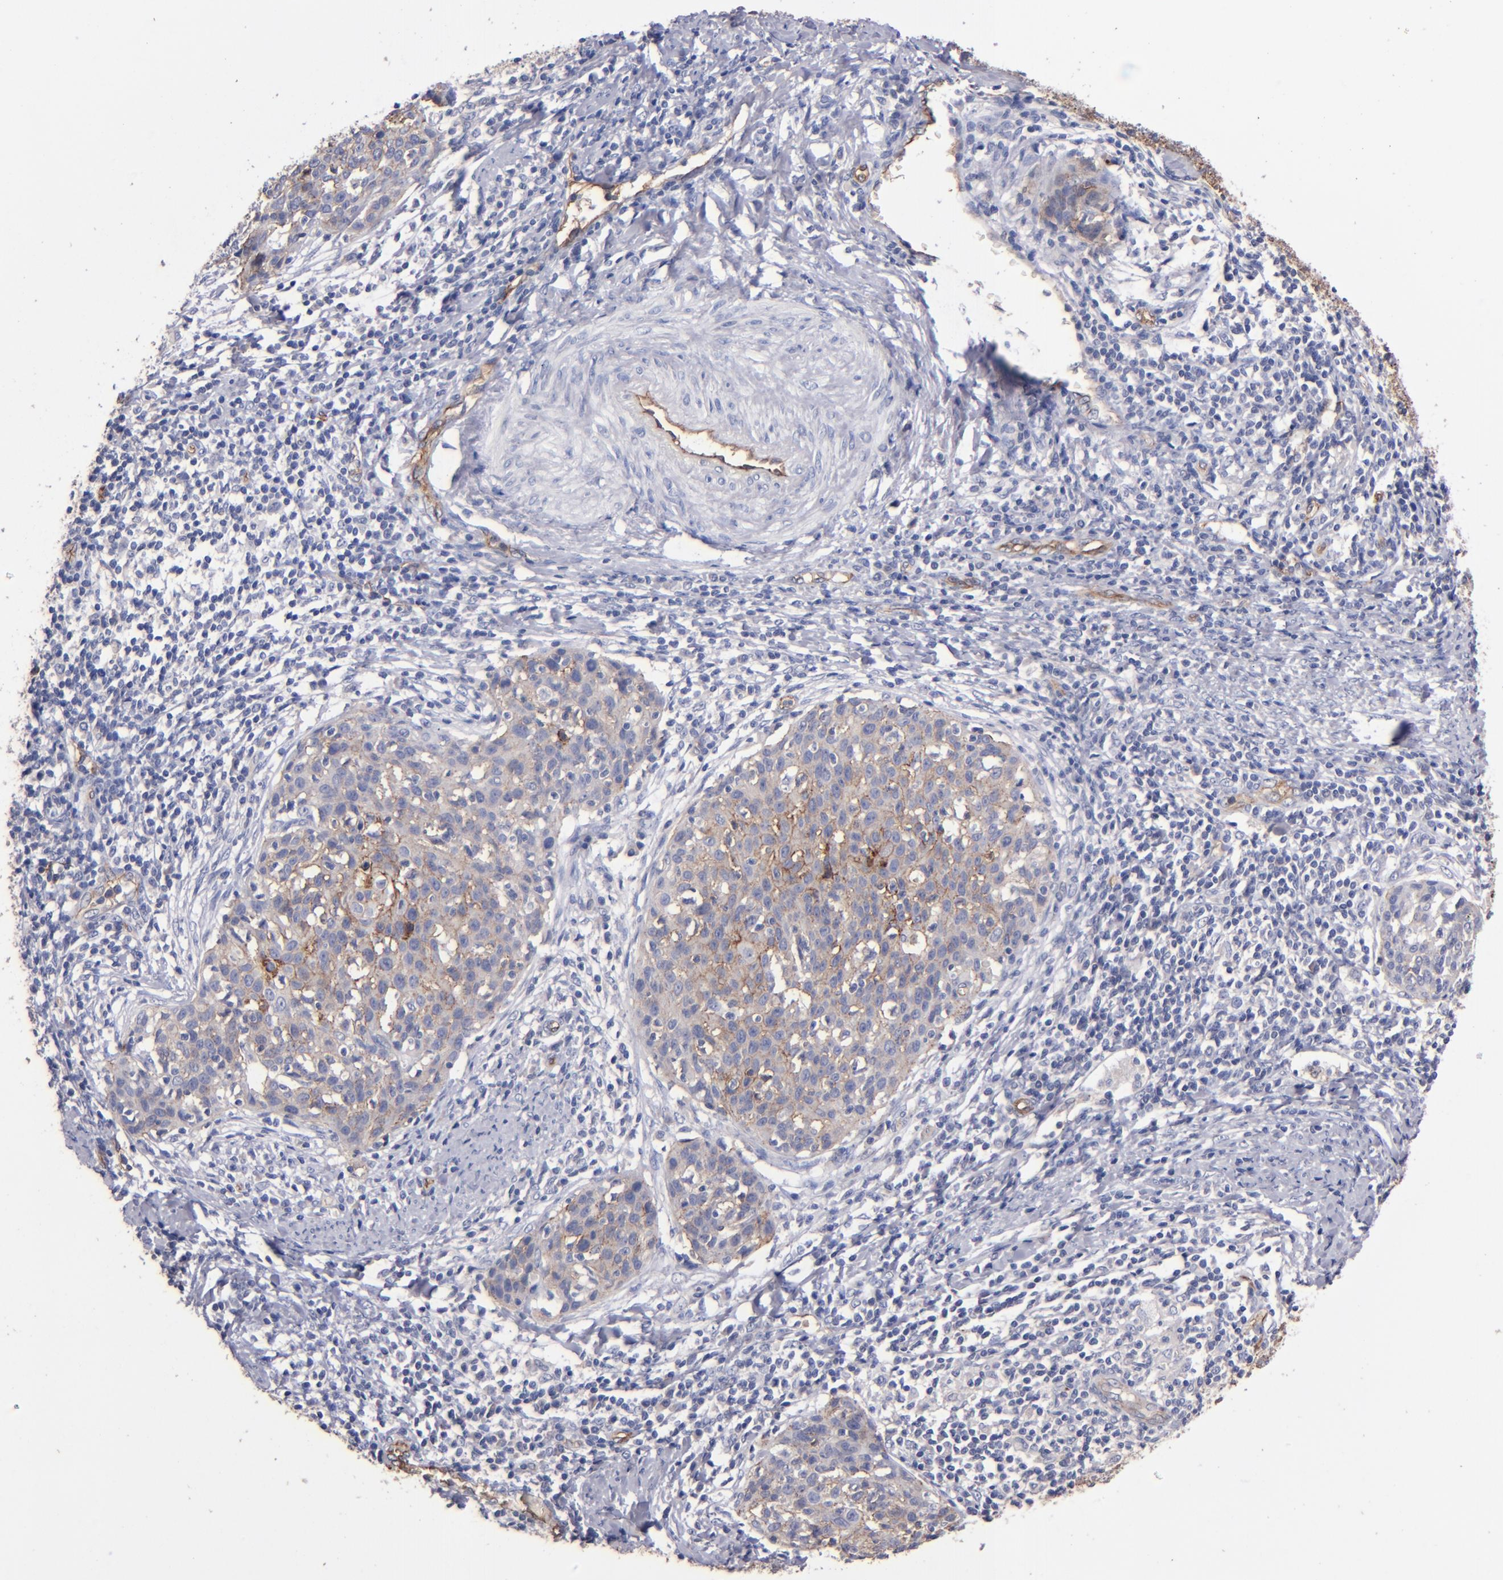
{"staining": {"intensity": "moderate", "quantity": "25%-75%", "location": "cytoplasmic/membranous"}, "tissue": "cervical cancer", "cell_type": "Tumor cells", "image_type": "cancer", "snomed": [{"axis": "morphology", "description": "Squamous cell carcinoma, NOS"}, {"axis": "topography", "description": "Cervix"}], "caption": "Immunohistochemistry (IHC) photomicrograph of neoplastic tissue: cervical cancer stained using immunohistochemistry shows medium levels of moderate protein expression localized specifically in the cytoplasmic/membranous of tumor cells, appearing as a cytoplasmic/membranous brown color.", "gene": "CLDN5", "patient": {"sex": "female", "age": 38}}